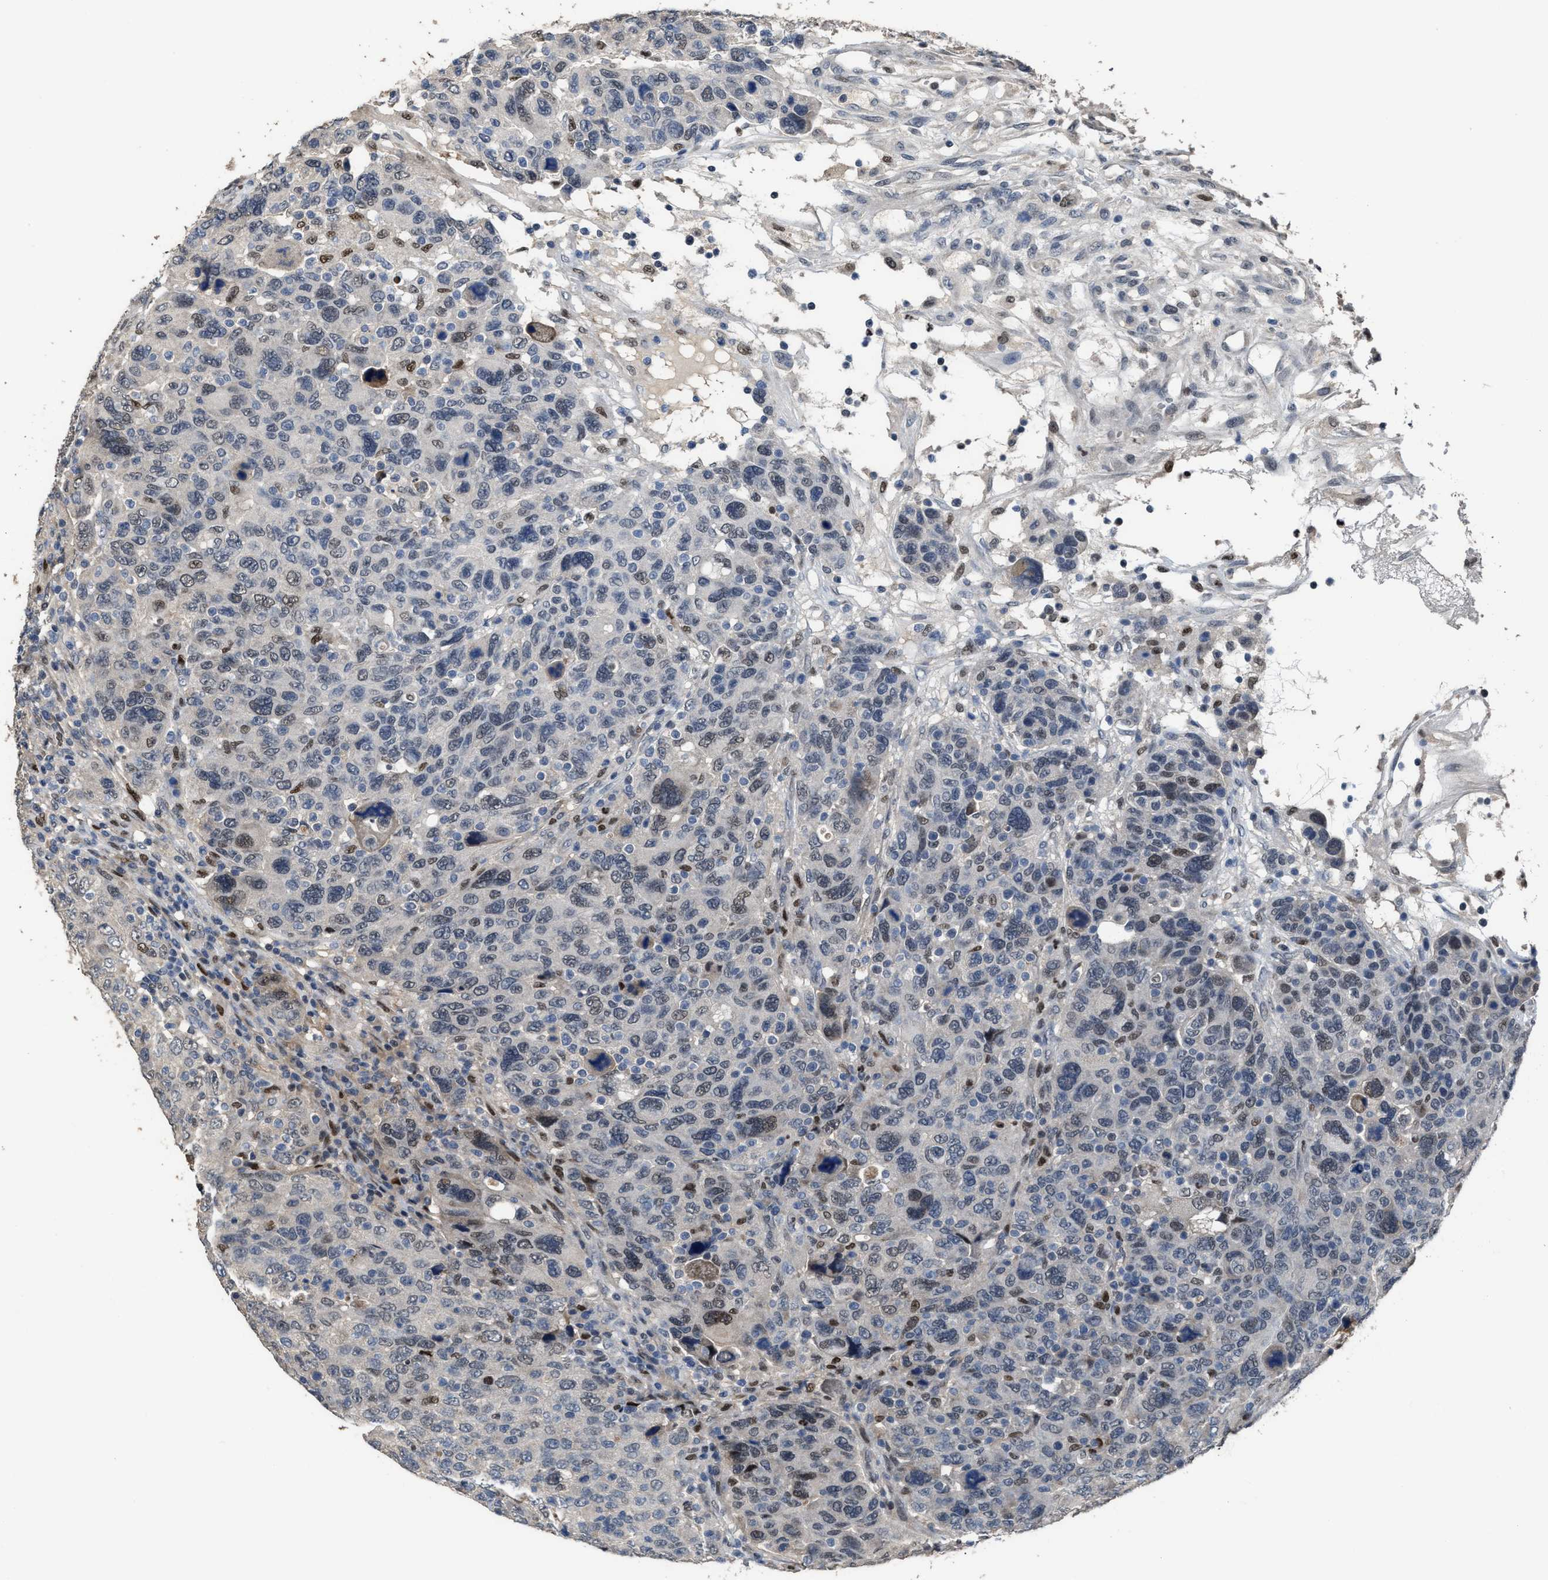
{"staining": {"intensity": "weak", "quantity": "<25%", "location": "nuclear"}, "tissue": "breast cancer", "cell_type": "Tumor cells", "image_type": "cancer", "snomed": [{"axis": "morphology", "description": "Duct carcinoma"}, {"axis": "topography", "description": "Breast"}], "caption": "An IHC photomicrograph of breast cancer (invasive ductal carcinoma) is shown. There is no staining in tumor cells of breast cancer (invasive ductal carcinoma).", "gene": "ZNF20", "patient": {"sex": "female", "age": 37}}